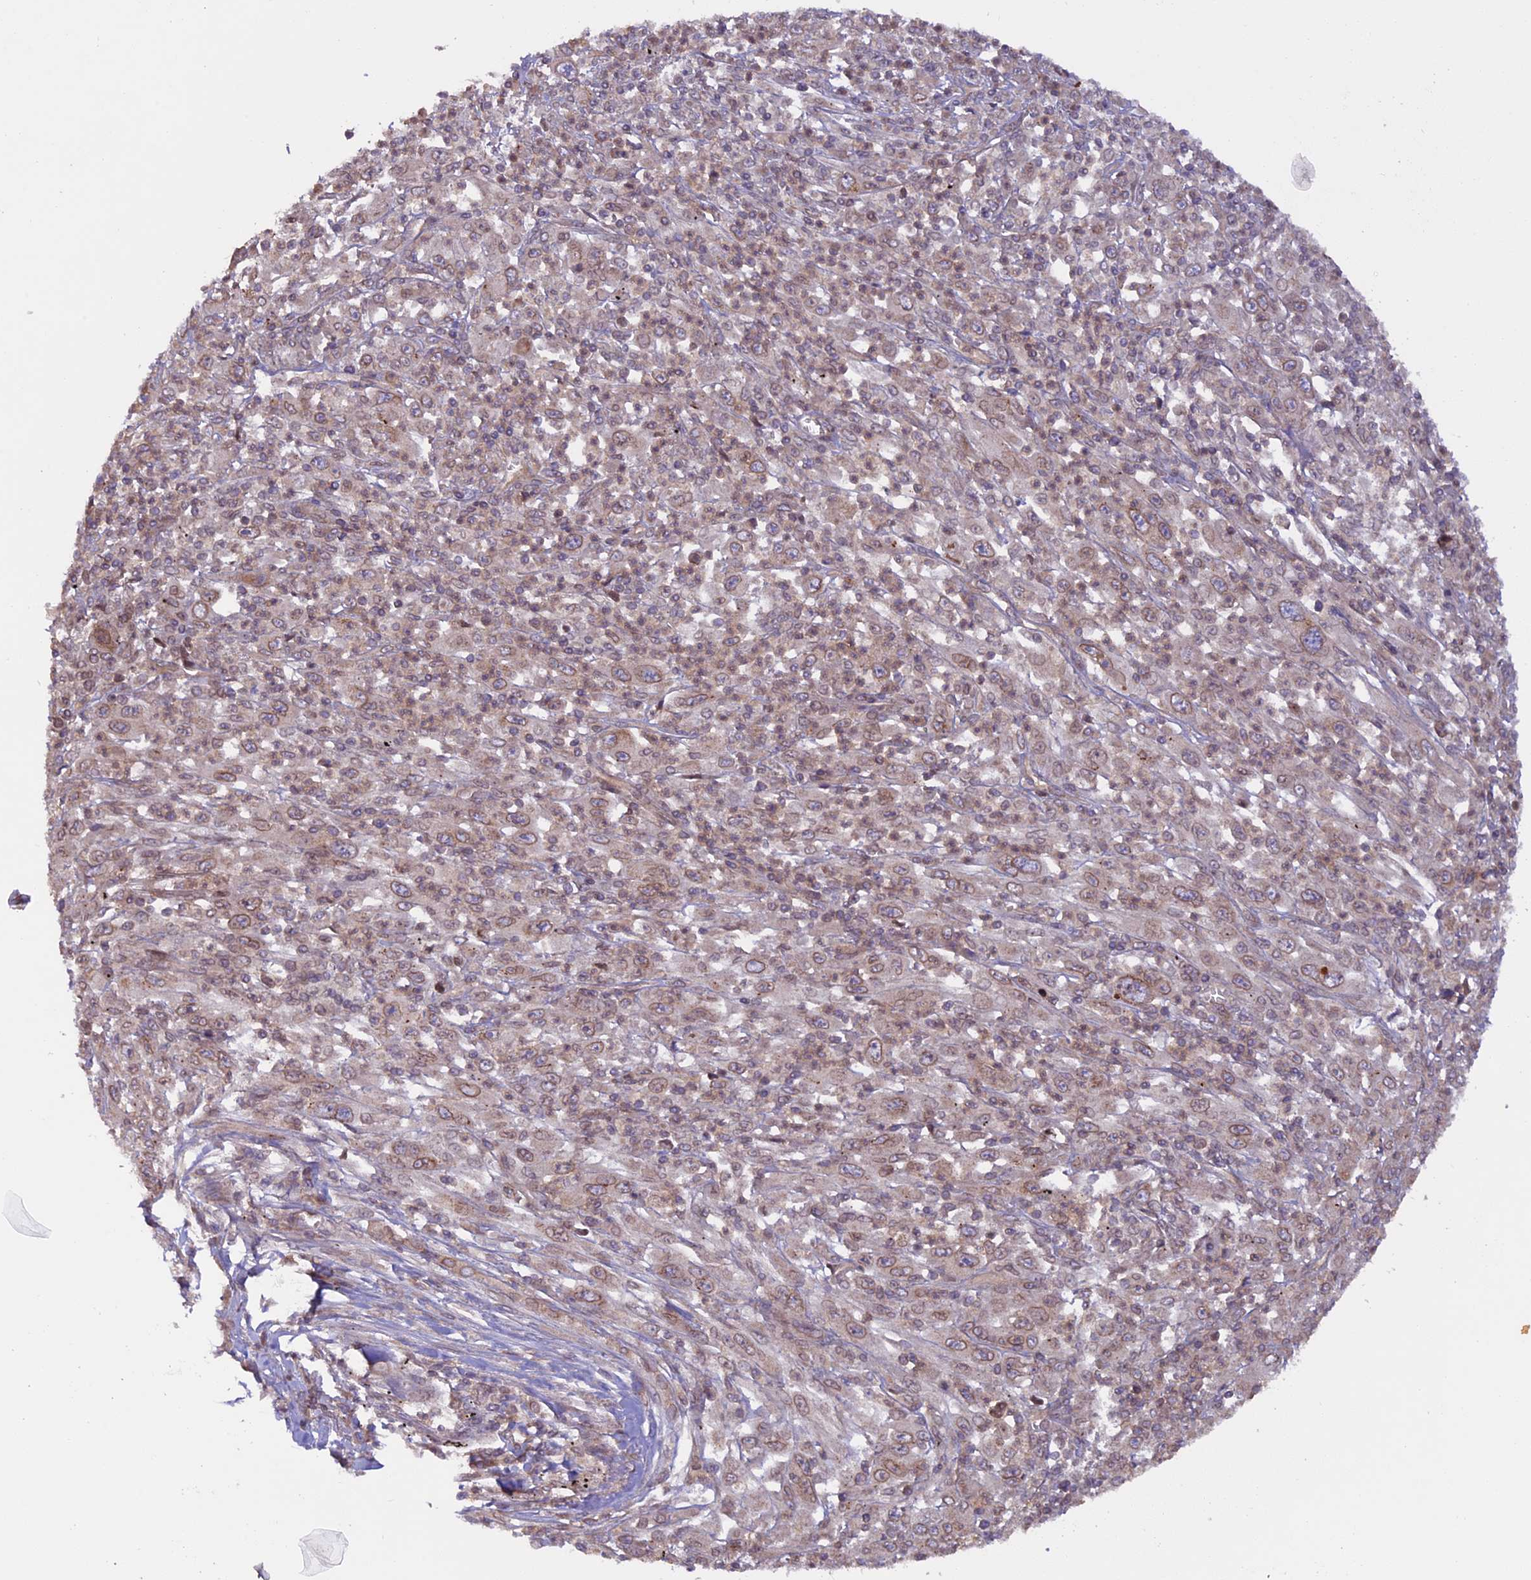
{"staining": {"intensity": "weak", "quantity": ">75%", "location": "cytoplasmic/membranous,nuclear"}, "tissue": "melanoma", "cell_type": "Tumor cells", "image_type": "cancer", "snomed": [{"axis": "morphology", "description": "Malignant melanoma, Metastatic site"}, {"axis": "topography", "description": "Skin"}], "caption": "High-power microscopy captured an immunohistochemistry photomicrograph of malignant melanoma (metastatic site), revealing weak cytoplasmic/membranous and nuclear staining in about >75% of tumor cells.", "gene": "CCDC125", "patient": {"sex": "female", "age": 56}}